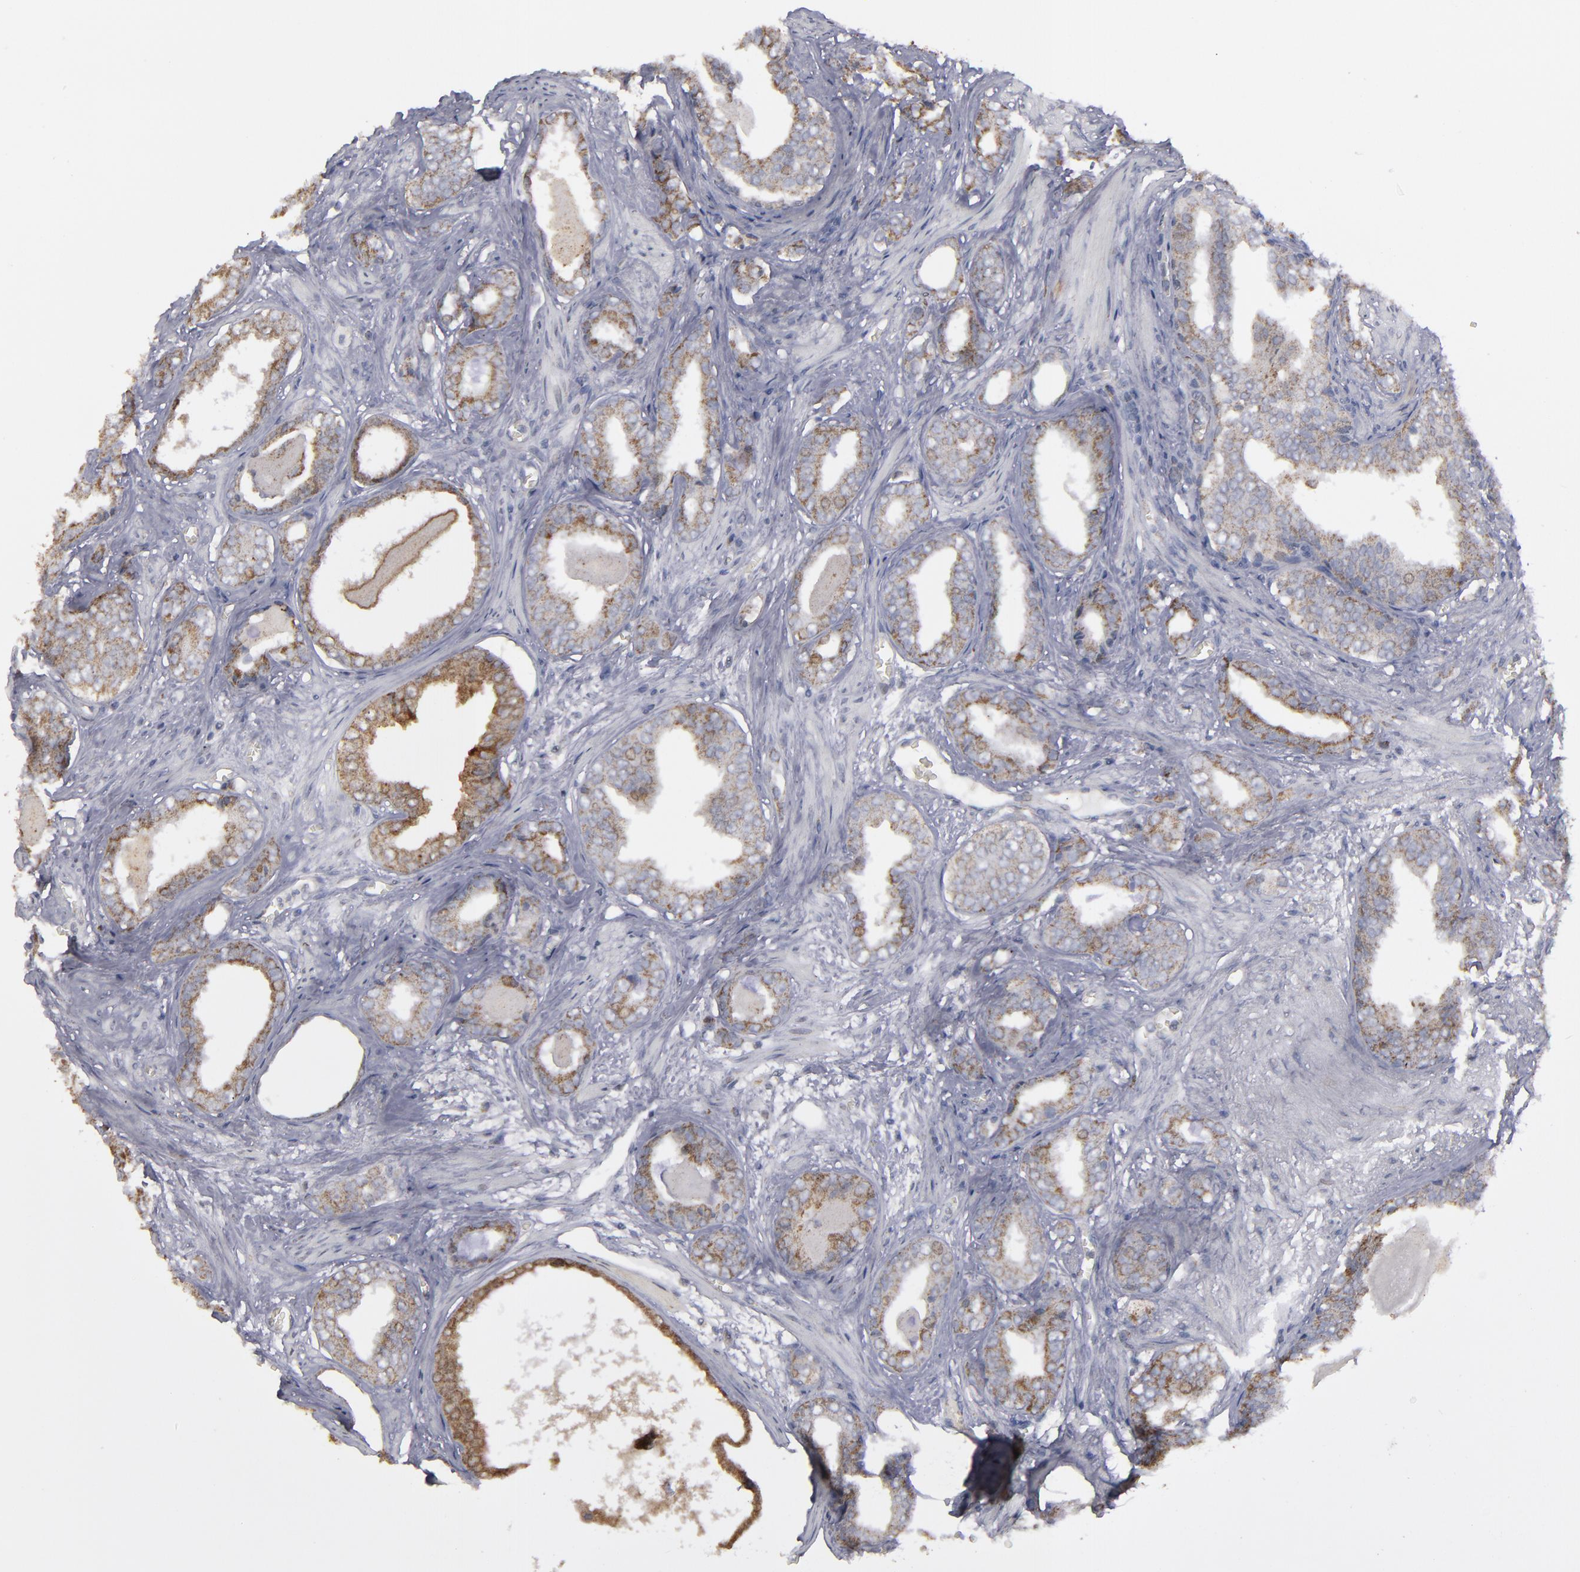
{"staining": {"intensity": "moderate", "quantity": ">75%", "location": "cytoplasmic/membranous"}, "tissue": "prostate cancer", "cell_type": "Tumor cells", "image_type": "cancer", "snomed": [{"axis": "morphology", "description": "Adenocarcinoma, Medium grade"}, {"axis": "topography", "description": "Prostate"}], "caption": "Immunohistochemical staining of prostate cancer (medium-grade adenocarcinoma) reveals moderate cytoplasmic/membranous protein positivity in about >75% of tumor cells. (Stains: DAB in brown, nuclei in blue, Microscopy: brightfield microscopy at high magnification).", "gene": "MYOM2", "patient": {"sex": "male", "age": 79}}